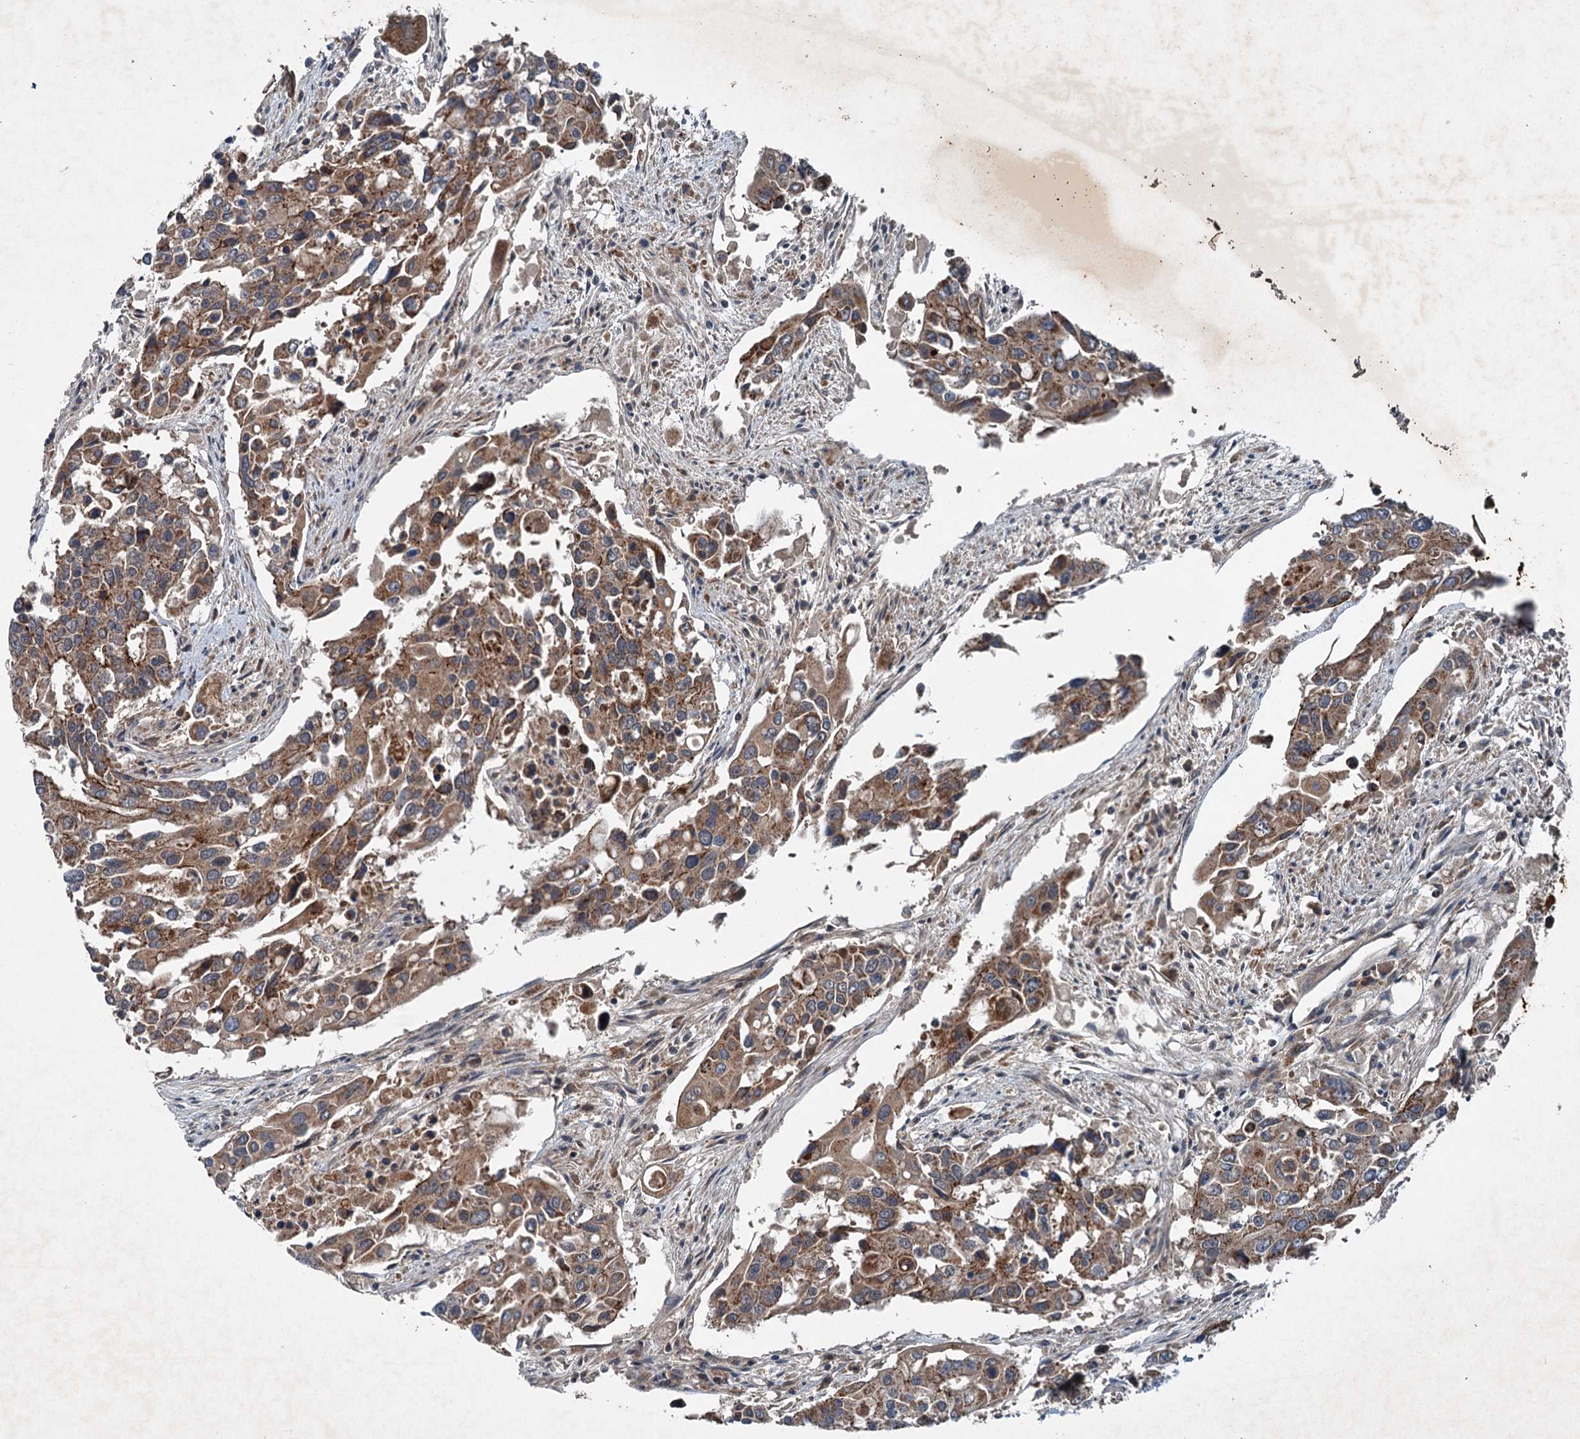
{"staining": {"intensity": "moderate", "quantity": ">75%", "location": "cytoplasmic/membranous"}, "tissue": "colorectal cancer", "cell_type": "Tumor cells", "image_type": "cancer", "snomed": [{"axis": "morphology", "description": "Adenocarcinoma, NOS"}, {"axis": "topography", "description": "Colon"}], "caption": "Immunohistochemical staining of colorectal adenocarcinoma exhibits moderate cytoplasmic/membranous protein positivity in approximately >75% of tumor cells. (DAB (3,3'-diaminobenzidine) = brown stain, brightfield microscopy at high magnification).", "gene": "N4BP2L2", "patient": {"sex": "male", "age": 77}}